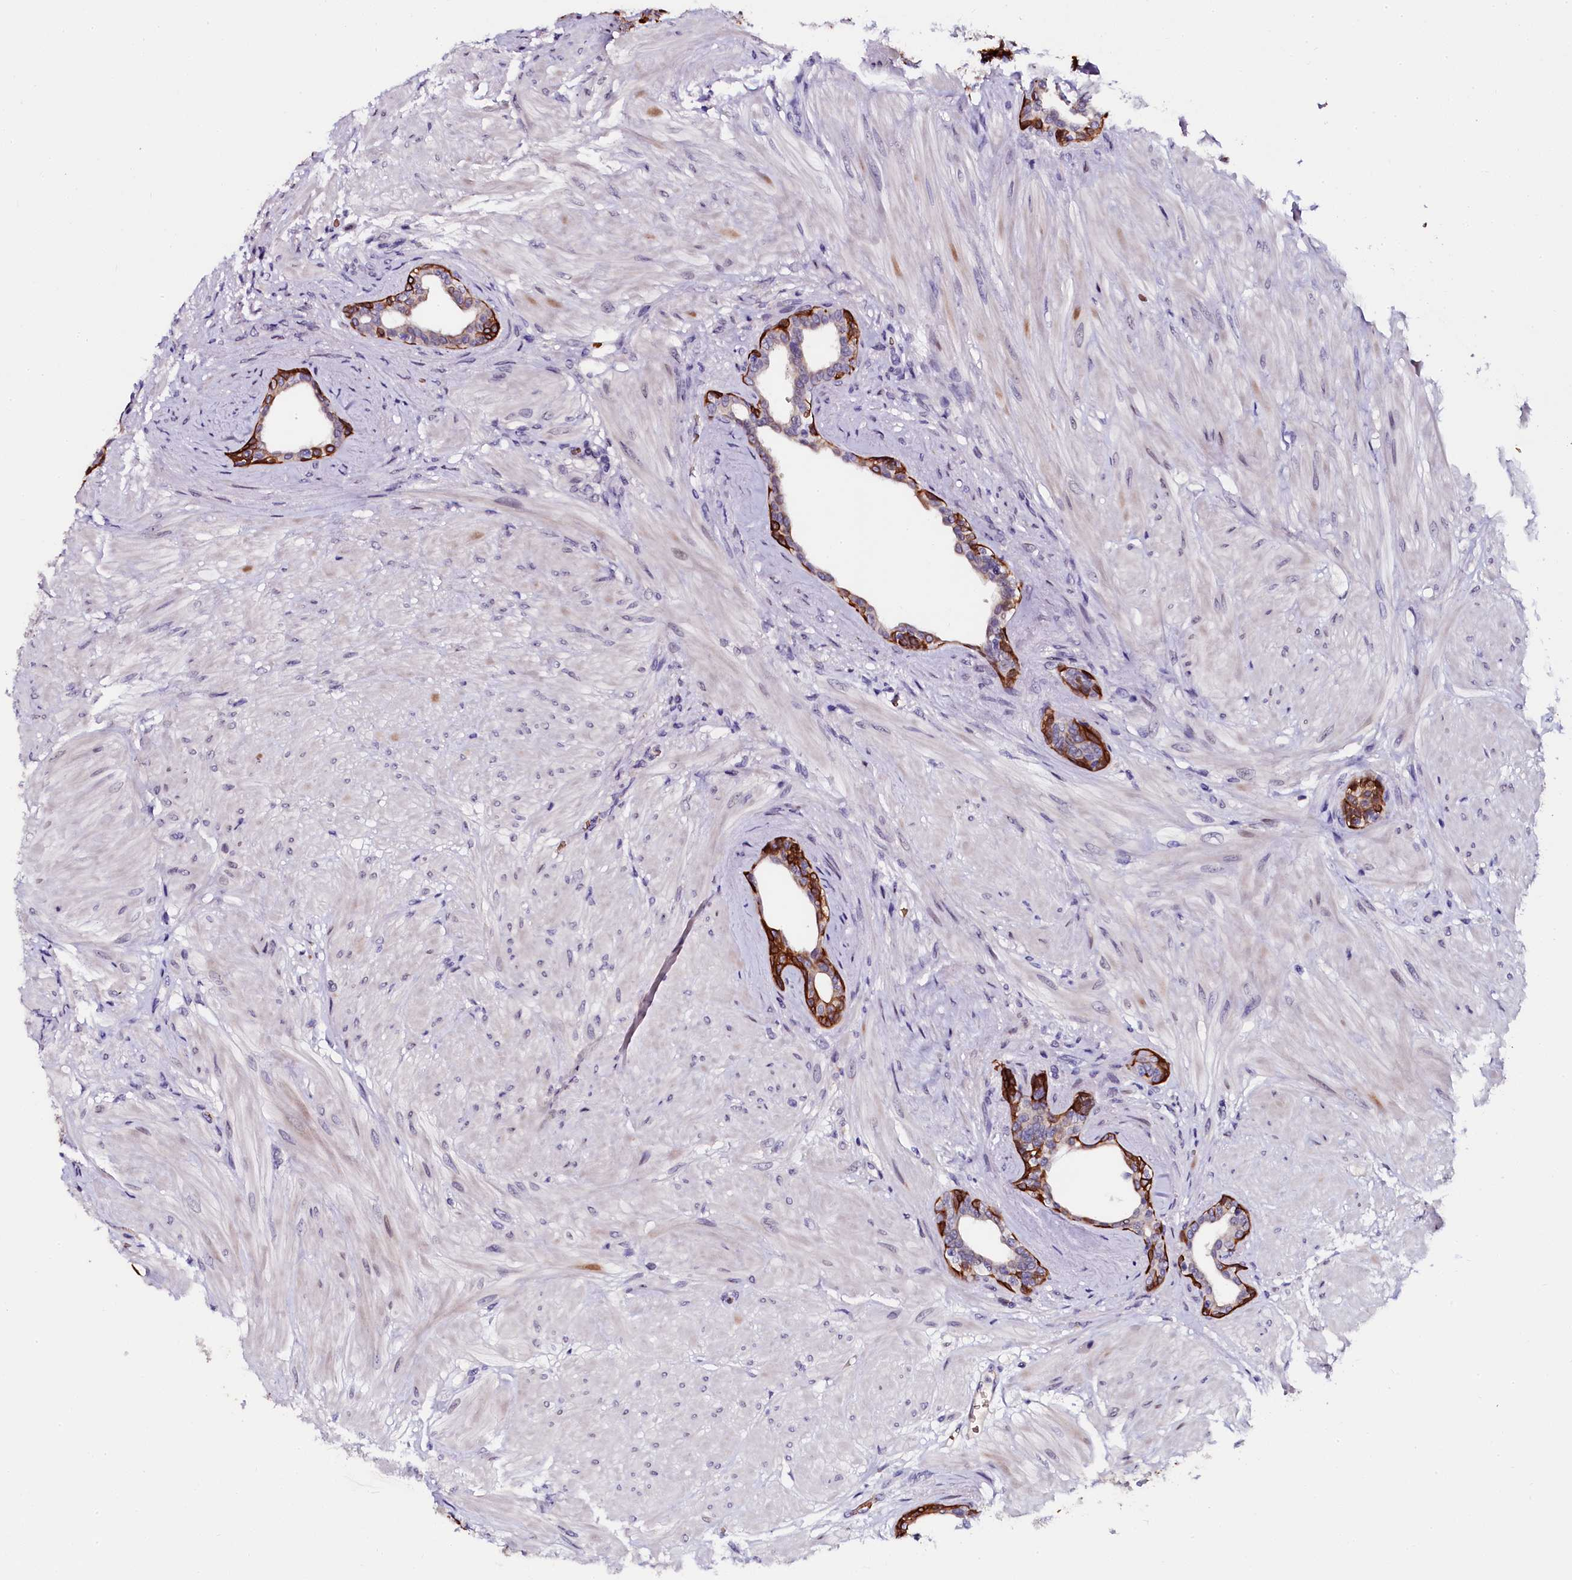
{"staining": {"intensity": "strong", "quantity": "<25%", "location": "cytoplasmic/membranous"}, "tissue": "prostate", "cell_type": "Glandular cells", "image_type": "normal", "snomed": [{"axis": "morphology", "description": "Normal tissue, NOS"}, {"axis": "topography", "description": "Prostate"}], "caption": "Brown immunohistochemical staining in benign prostate reveals strong cytoplasmic/membranous positivity in about <25% of glandular cells. (DAB IHC, brown staining for protein, blue staining for nuclei).", "gene": "CTDSPL2", "patient": {"sex": "male", "age": 48}}